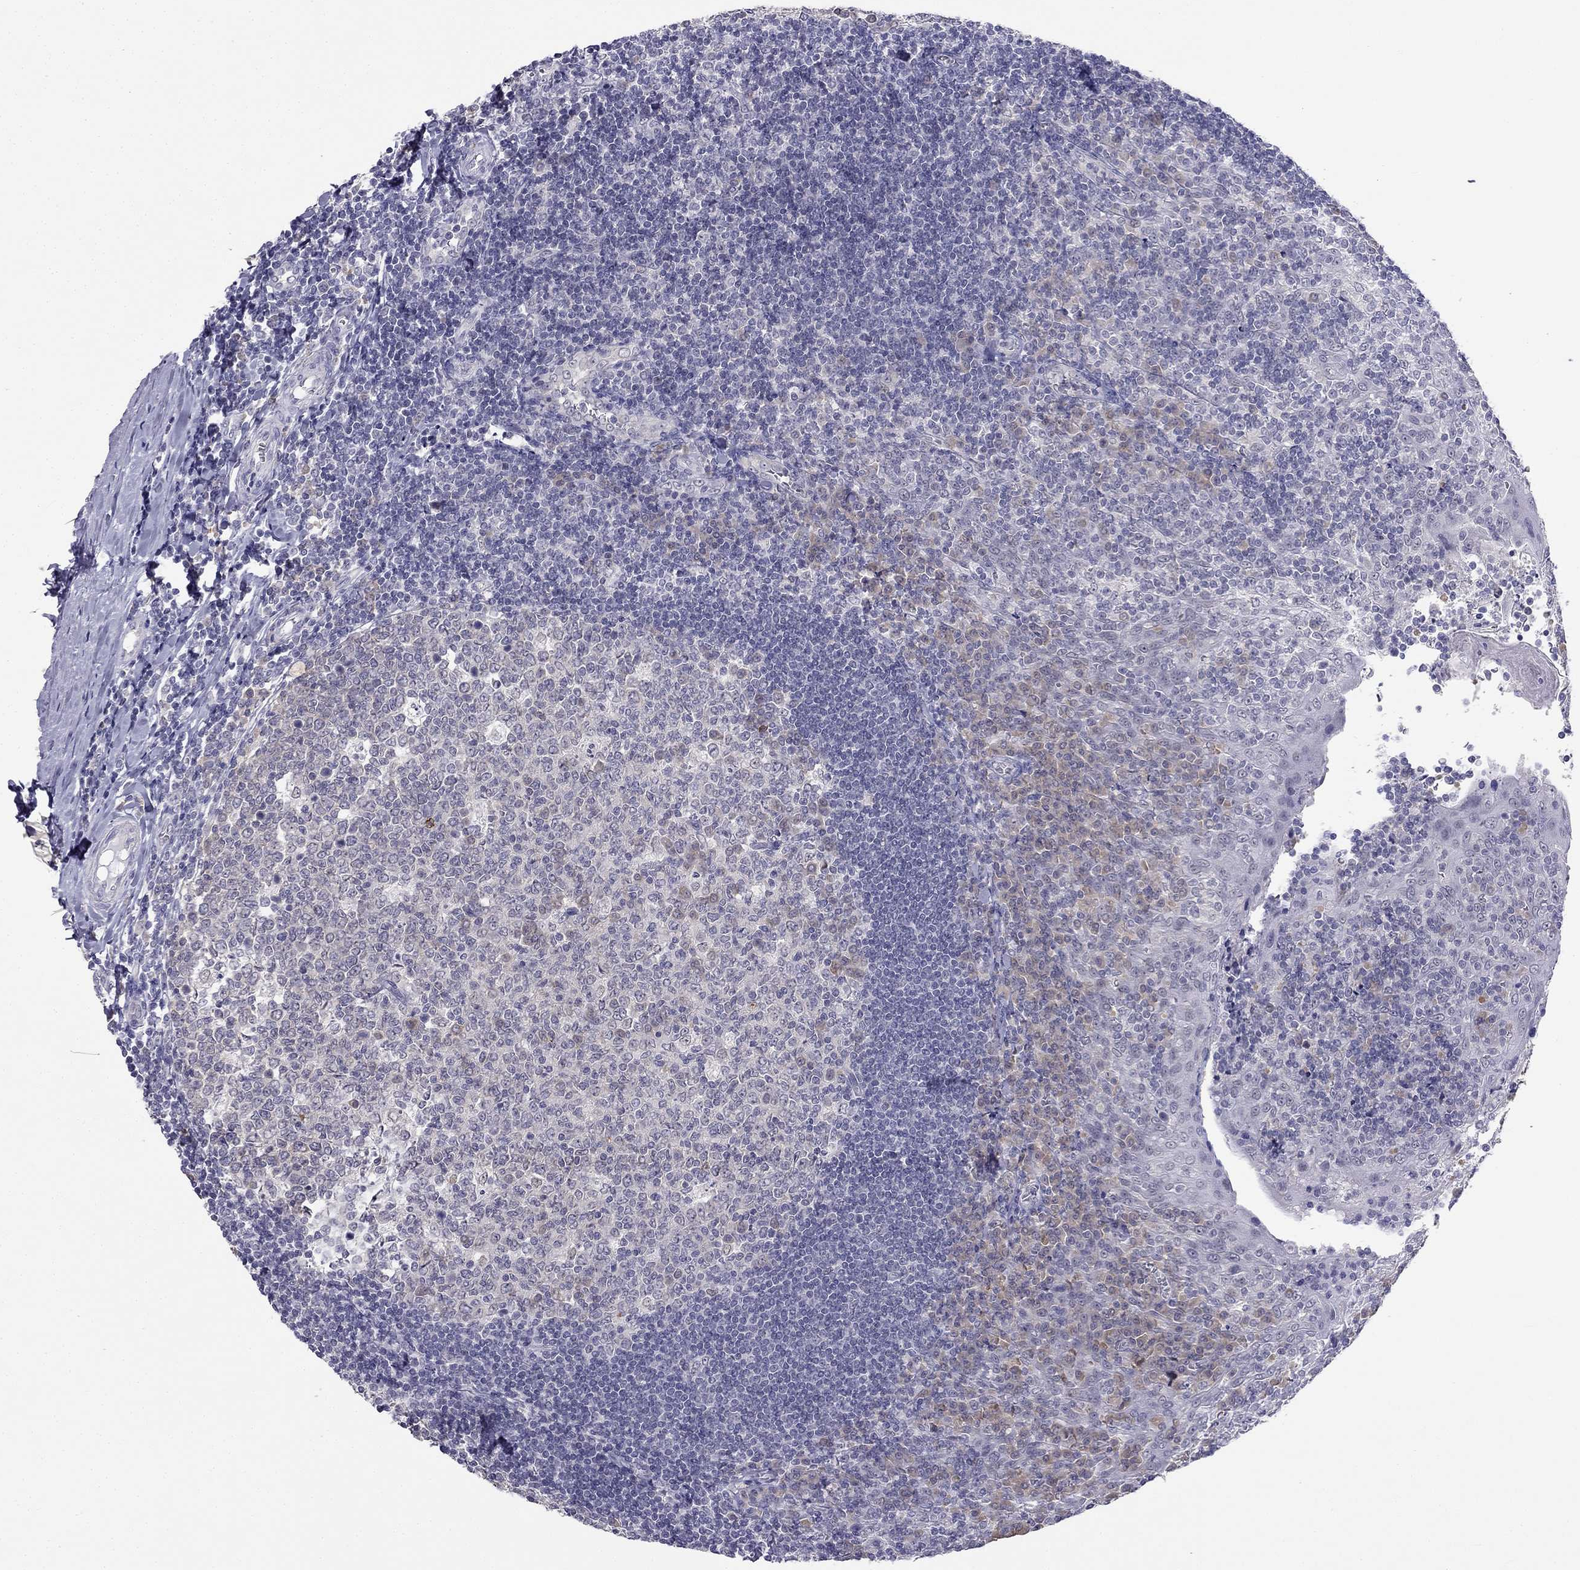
{"staining": {"intensity": "weak", "quantity": "<25%", "location": "cytoplasmic/membranous"}, "tissue": "tonsil", "cell_type": "Germinal center cells", "image_type": "normal", "snomed": [{"axis": "morphology", "description": "Normal tissue, NOS"}, {"axis": "topography", "description": "Tonsil"}], "caption": "DAB immunohistochemical staining of normal tonsil demonstrates no significant positivity in germinal center cells.", "gene": "C16orf89", "patient": {"sex": "female", "age": 12}}